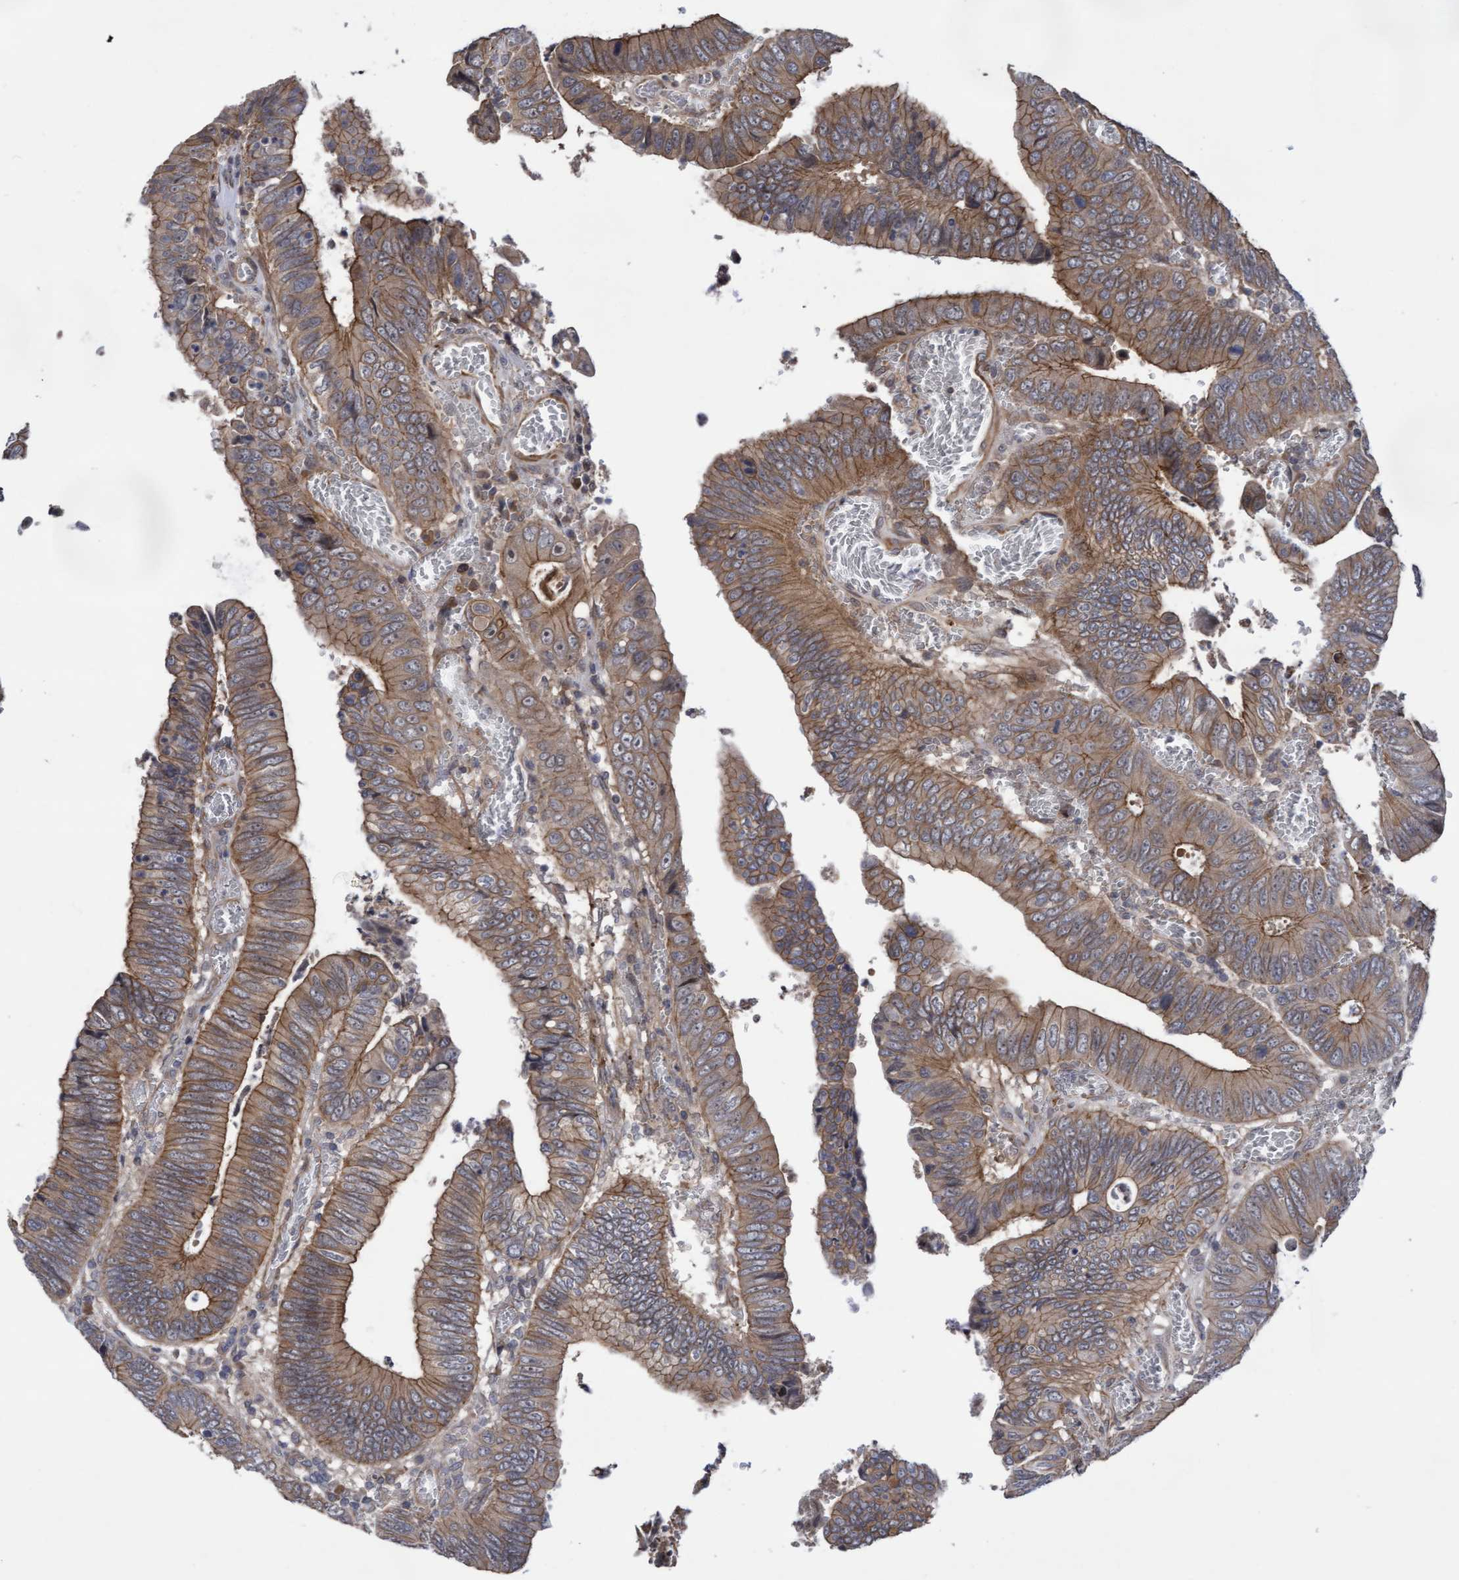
{"staining": {"intensity": "moderate", "quantity": ">75%", "location": "cytoplasmic/membranous"}, "tissue": "colorectal cancer", "cell_type": "Tumor cells", "image_type": "cancer", "snomed": [{"axis": "morphology", "description": "Inflammation, NOS"}, {"axis": "morphology", "description": "Adenocarcinoma, NOS"}, {"axis": "topography", "description": "Colon"}], "caption": "Colorectal cancer (adenocarcinoma) stained for a protein (brown) reveals moderate cytoplasmic/membranous positive positivity in approximately >75% of tumor cells.", "gene": "COBL", "patient": {"sex": "male", "age": 72}}